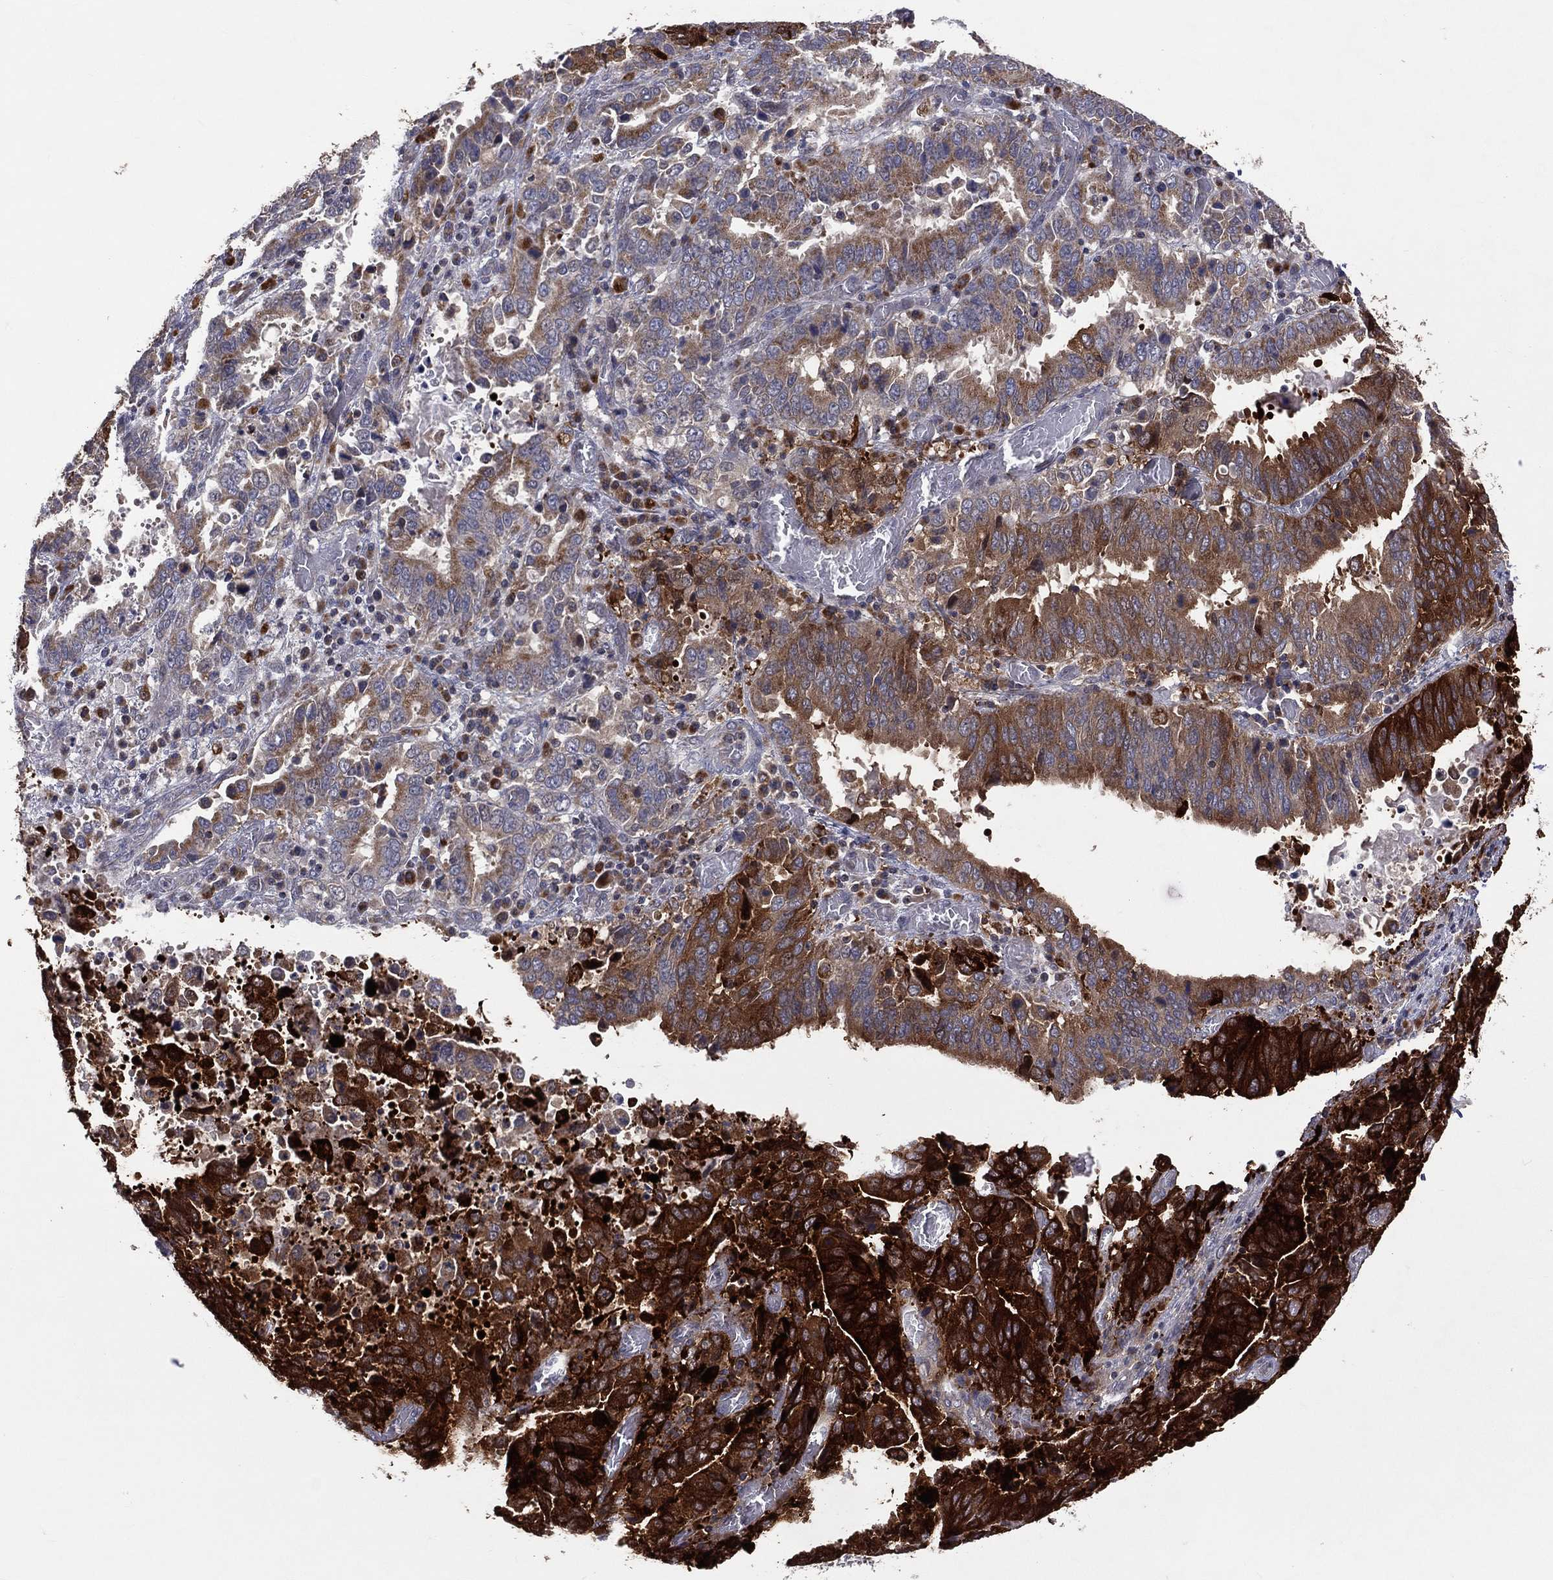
{"staining": {"intensity": "strong", "quantity": "25%-75%", "location": "cytoplasmic/membranous"}, "tissue": "stomach cancer", "cell_type": "Tumor cells", "image_type": "cancer", "snomed": [{"axis": "morphology", "description": "Adenocarcinoma, NOS"}, {"axis": "topography", "description": "Stomach, upper"}], "caption": "Protein analysis of adenocarcinoma (stomach) tissue displays strong cytoplasmic/membranous staining in about 25%-75% of tumor cells. The staining was performed using DAB (3,3'-diaminobenzidine) to visualize the protein expression in brown, while the nuclei were stained in blue with hematoxylin (Magnification: 20x).", "gene": "STARD3", "patient": {"sex": "male", "age": 74}}